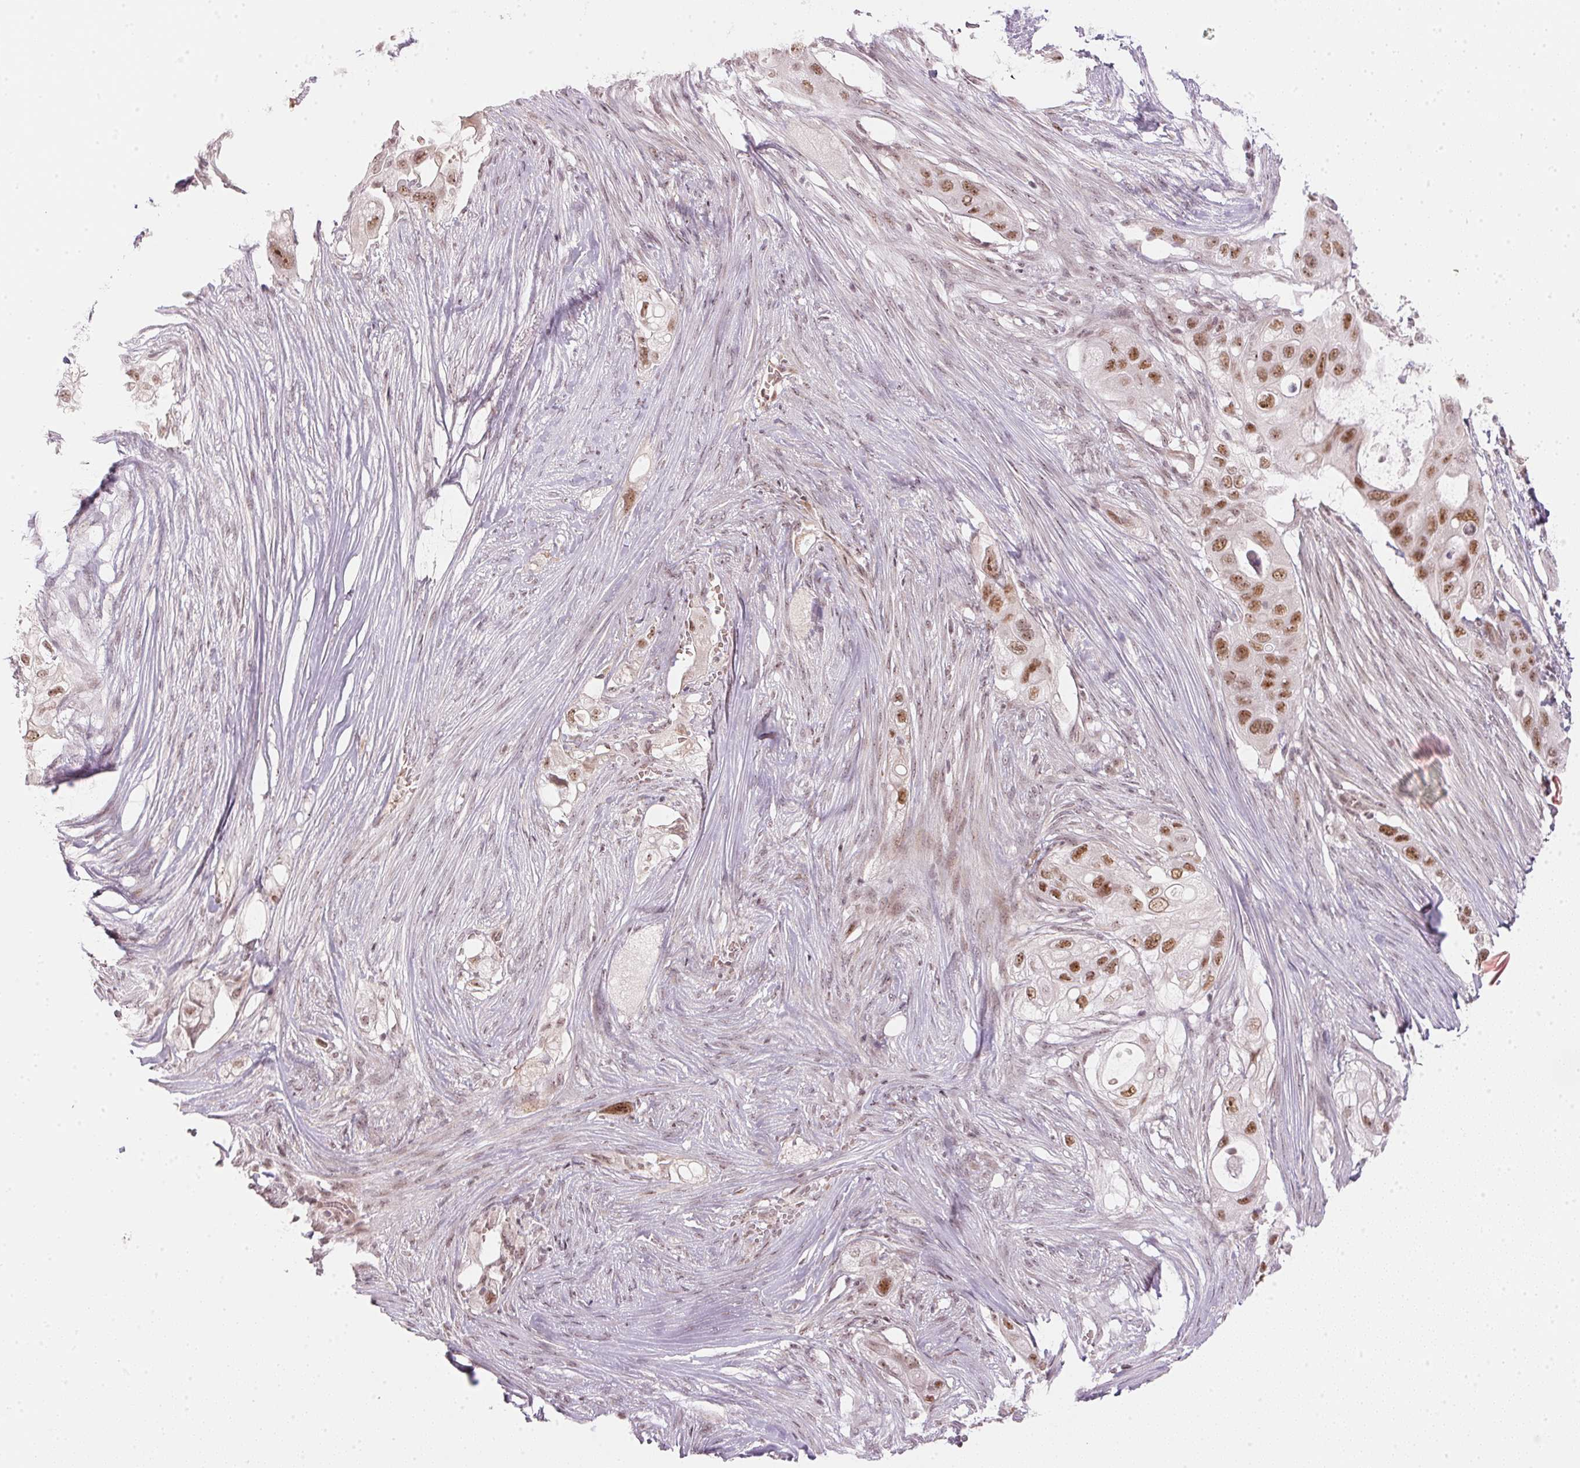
{"staining": {"intensity": "moderate", "quantity": ">75%", "location": "nuclear"}, "tissue": "pancreatic cancer", "cell_type": "Tumor cells", "image_type": "cancer", "snomed": [{"axis": "morphology", "description": "Adenocarcinoma, NOS"}, {"axis": "topography", "description": "Pancreas"}], "caption": "IHC staining of adenocarcinoma (pancreatic), which displays medium levels of moderate nuclear positivity in about >75% of tumor cells indicating moderate nuclear protein positivity. The staining was performed using DAB (3,3'-diaminobenzidine) (brown) for protein detection and nuclei were counterstained in hematoxylin (blue).", "gene": "KAT6A", "patient": {"sex": "female", "age": 72}}